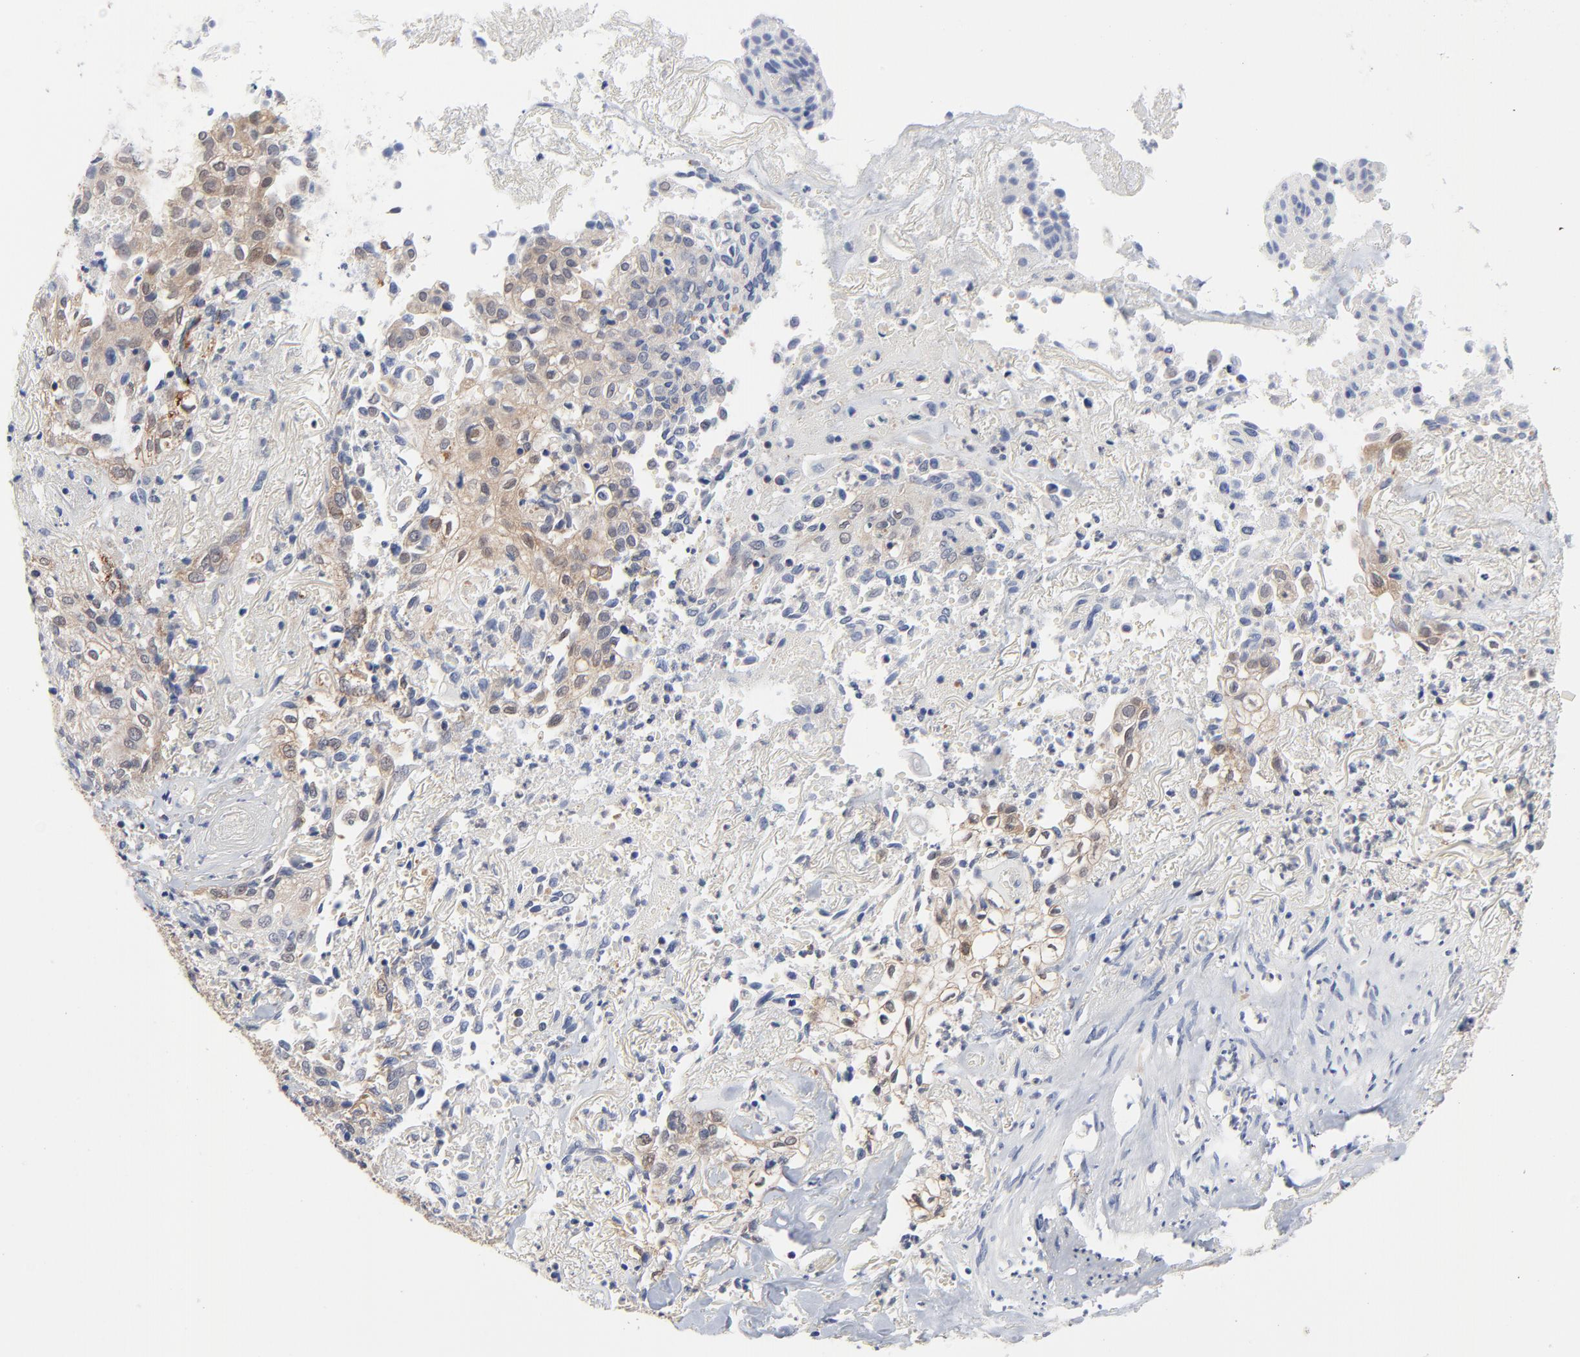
{"staining": {"intensity": "weak", "quantity": ">75%", "location": "cytoplasmic/membranous"}, "tissue": "skin cancer", "cell_type": "Tumor cells", "image_type": "cancer", "snomed": [{"axis": "morphology", "description": "Squamous cell carcinoma, NOS"}, {"axis": "topography", "description": "Skin"}], "caption": "Skin cancer (squamous cell carcinoma) stained for a protein displays weak cytoplasmic/membranous positivity in tumor cells.", "gene": "CAB39L", "patient": {"sex": "male", "age": 65}}